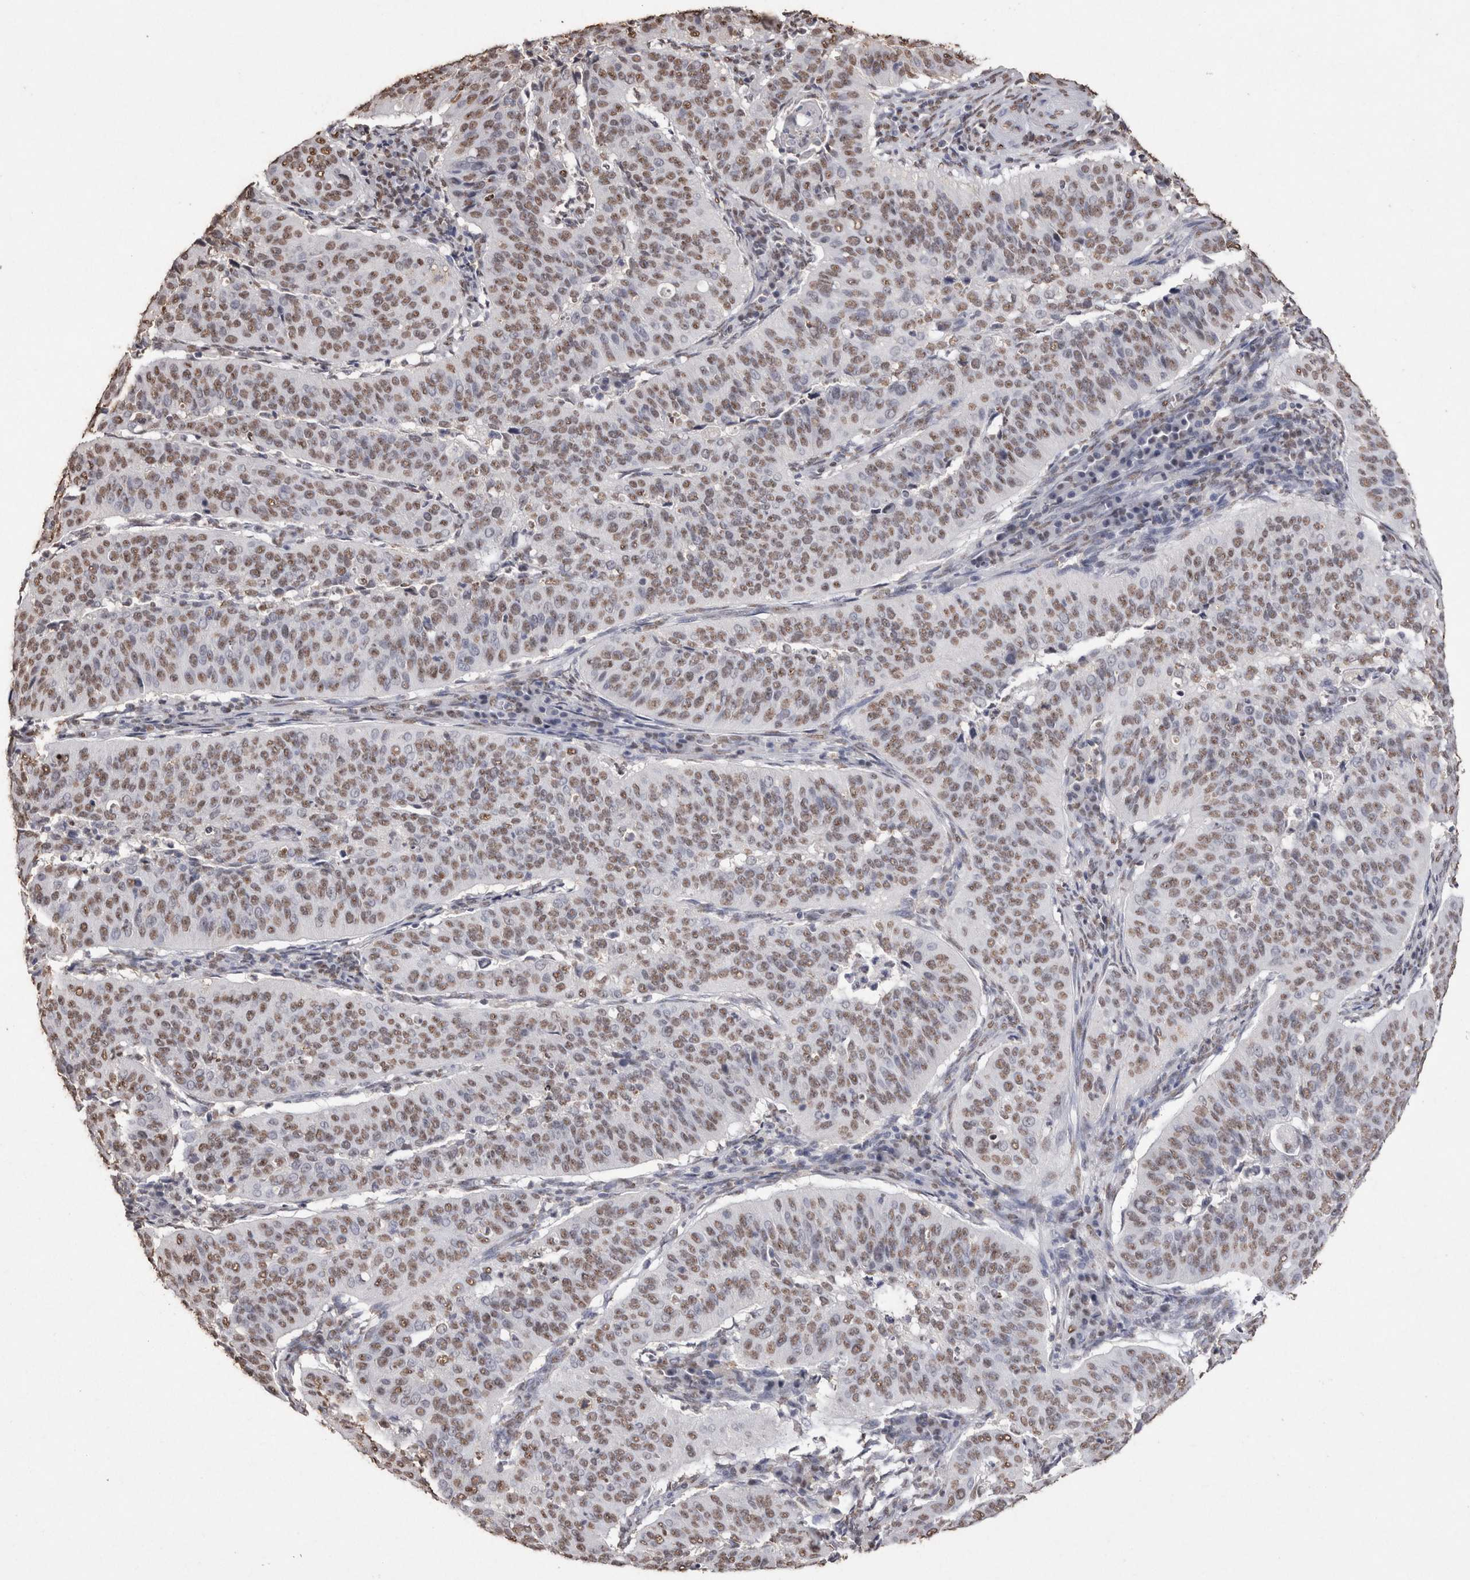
{"staining": {"intensity": "moderate", "quantity": "25%-75%", "location": "nuclear"}, "tissue": "cervical cancer", "cell_type": "Tumor cells", "image_type": "cancer", "snomed": [{"axis": "morphology", "description": "Normal tissue, NOS"}, {"axis": "morphology", "description": "Squamous cell carcinoma, NOS"}, {"axis": "topography", "description": "Cervix"}], "caption": "Tumor cells show medium levels of moderate nuclear expression in approximately 25%-75% of cells in cervical squamous cell carcinoma.", "gene": "NTHL1", "patient": {"sex": "female", "age": 39}}